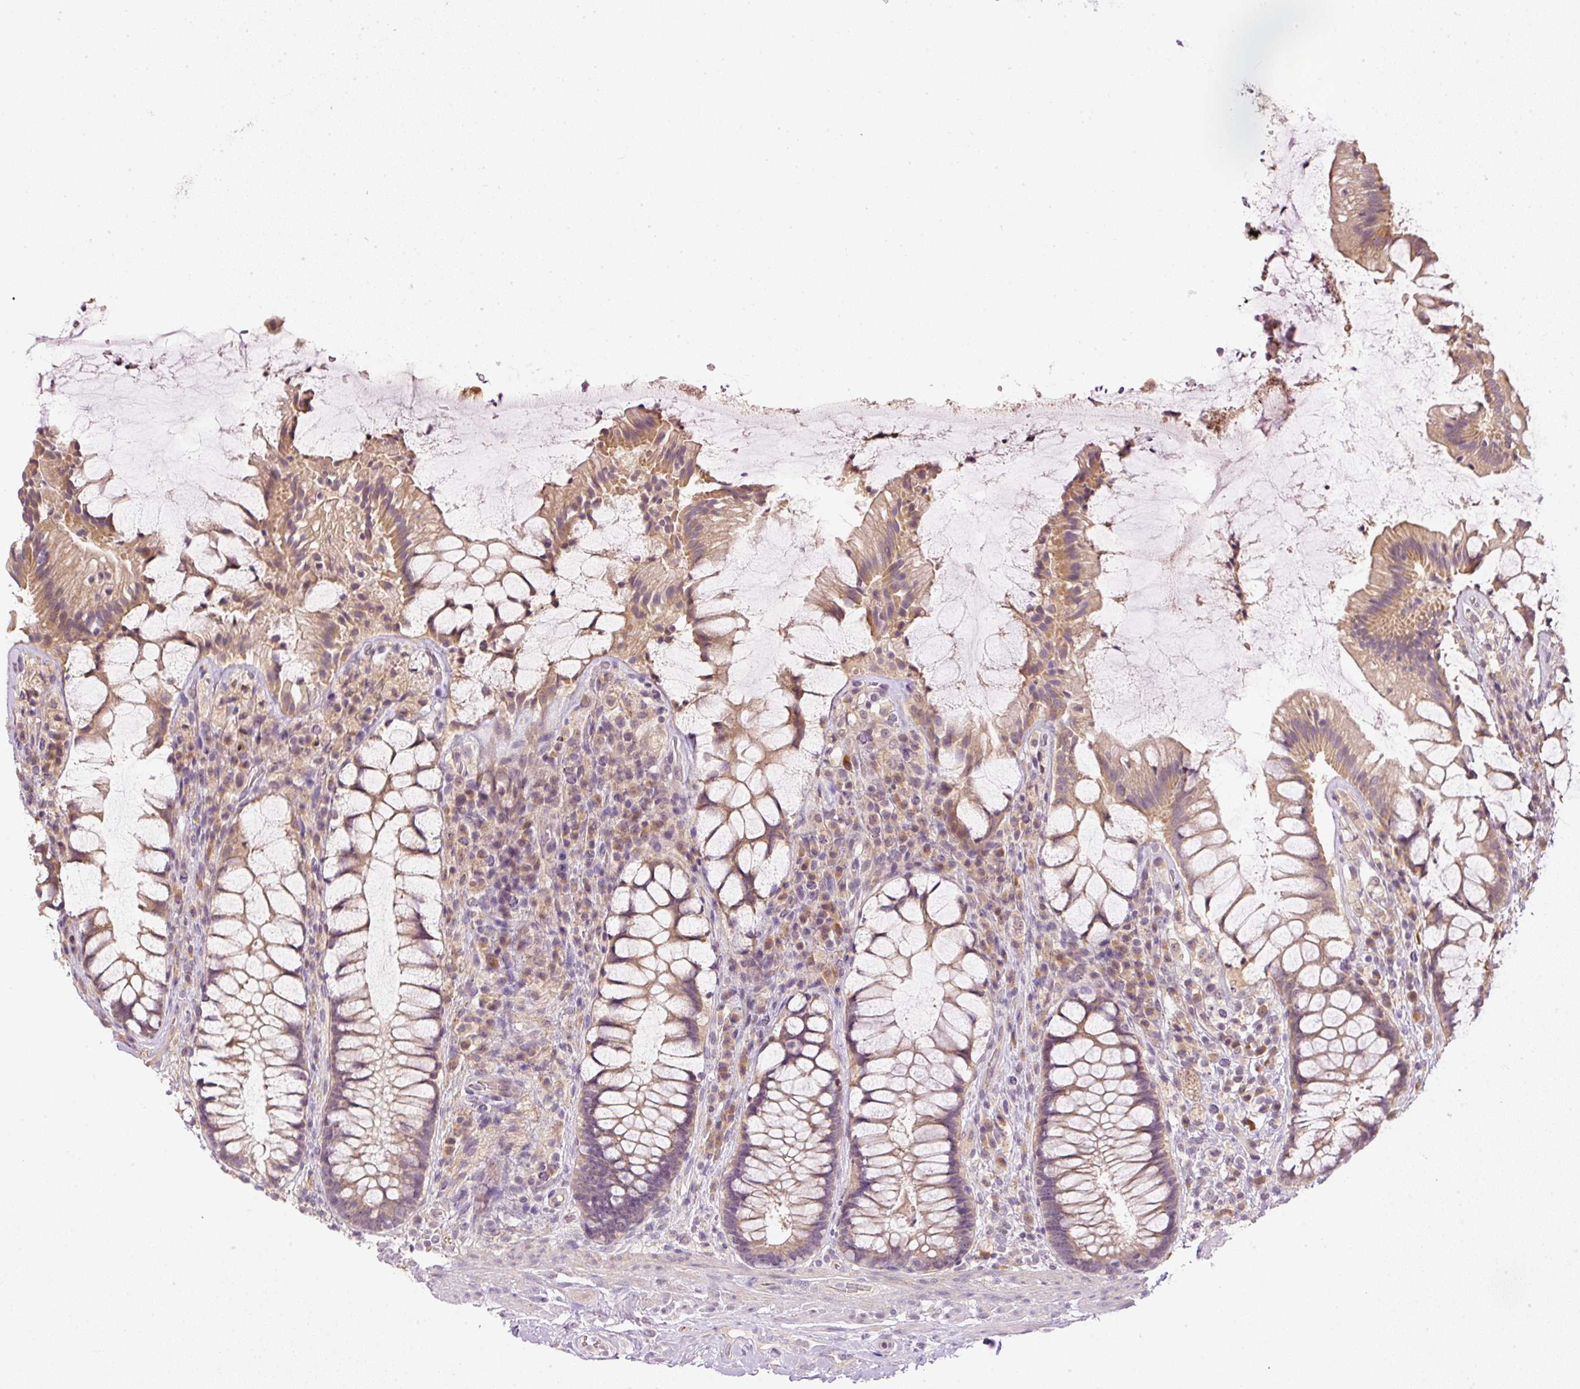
{"staining": {"intensity": "moderate", "quantity": "25%-75%", "location": "cytoplasmic/membranous"}, "tissue": "rectum", "cell_type": "Glandular cells", "image_type": "normal", "snomed": [{"axis": "morphology", "description": "Normal tissue, NOS"}, {"axis": "topography", "description": "Rectum"}], "caption": "Immunohistochemical staining of unremarkable rectum reveals 25%-75% levels of moderate cytoplasmic/membranous protein positivity in about 25%-75% of glandular cells.", "gene": "CTTNBP2", "patient": {"sex": "female", "age": 58}}